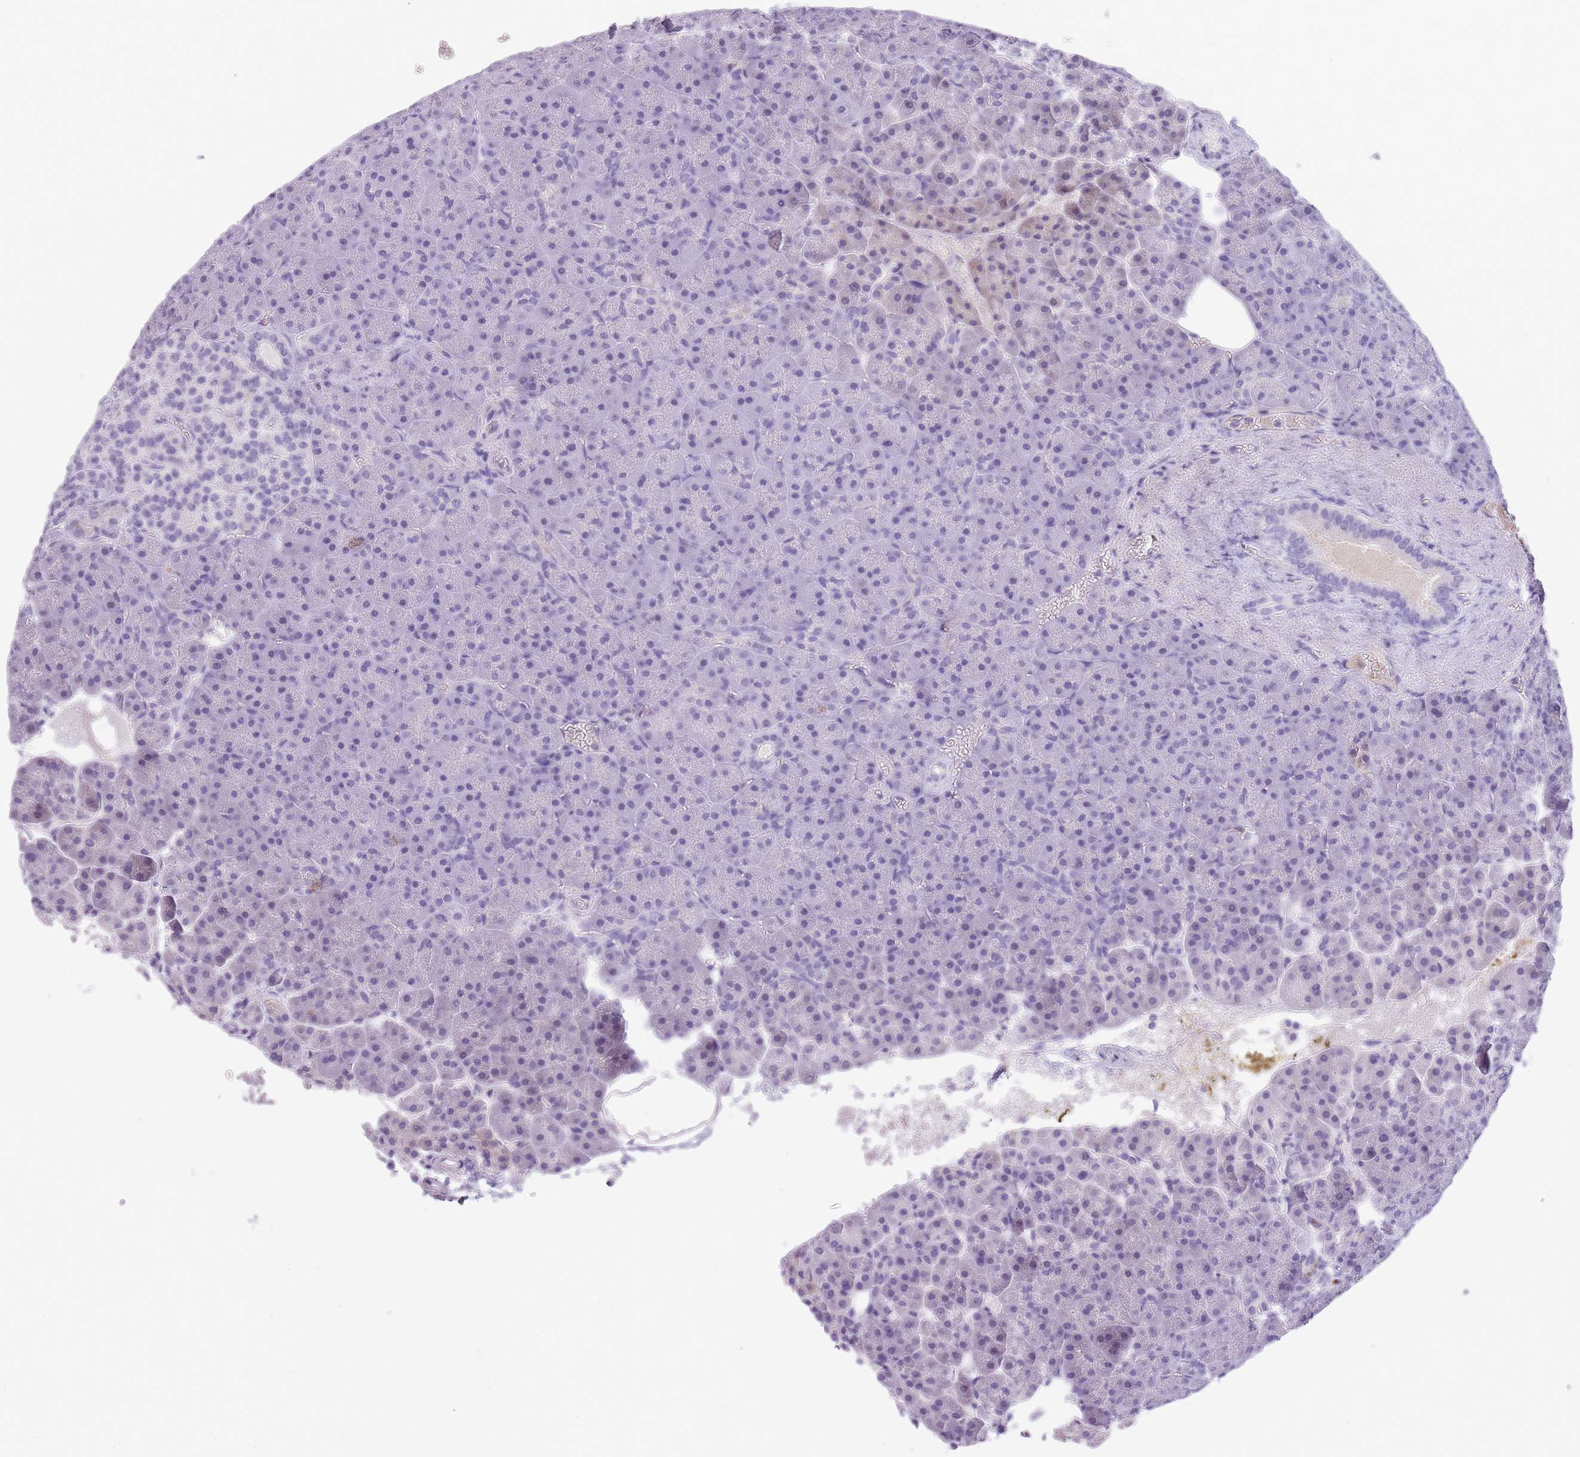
{"staining": {"intensity": "negative", "quantity": "none", "location": "none"}, "tissue": "pancreas", "cell_type": "Exocrine glandular cells", "image_type": "normal", "snomed": [{"axis": "morphology", "description": "Normal tissue, NOS"}, {"axis": "topography", "description": "Pancreas"}], "caption": "DAB immunohistochemical staining of unremarkable human pancreas displays no significant staining in exocrine glandular cells. Brightfield microscopy of IHC stained with DAB (brown) and hematoxylin (blue), captured at high magnification.", "gene": "GNAT1", "patient": {"sex": "female", "age": 74}}